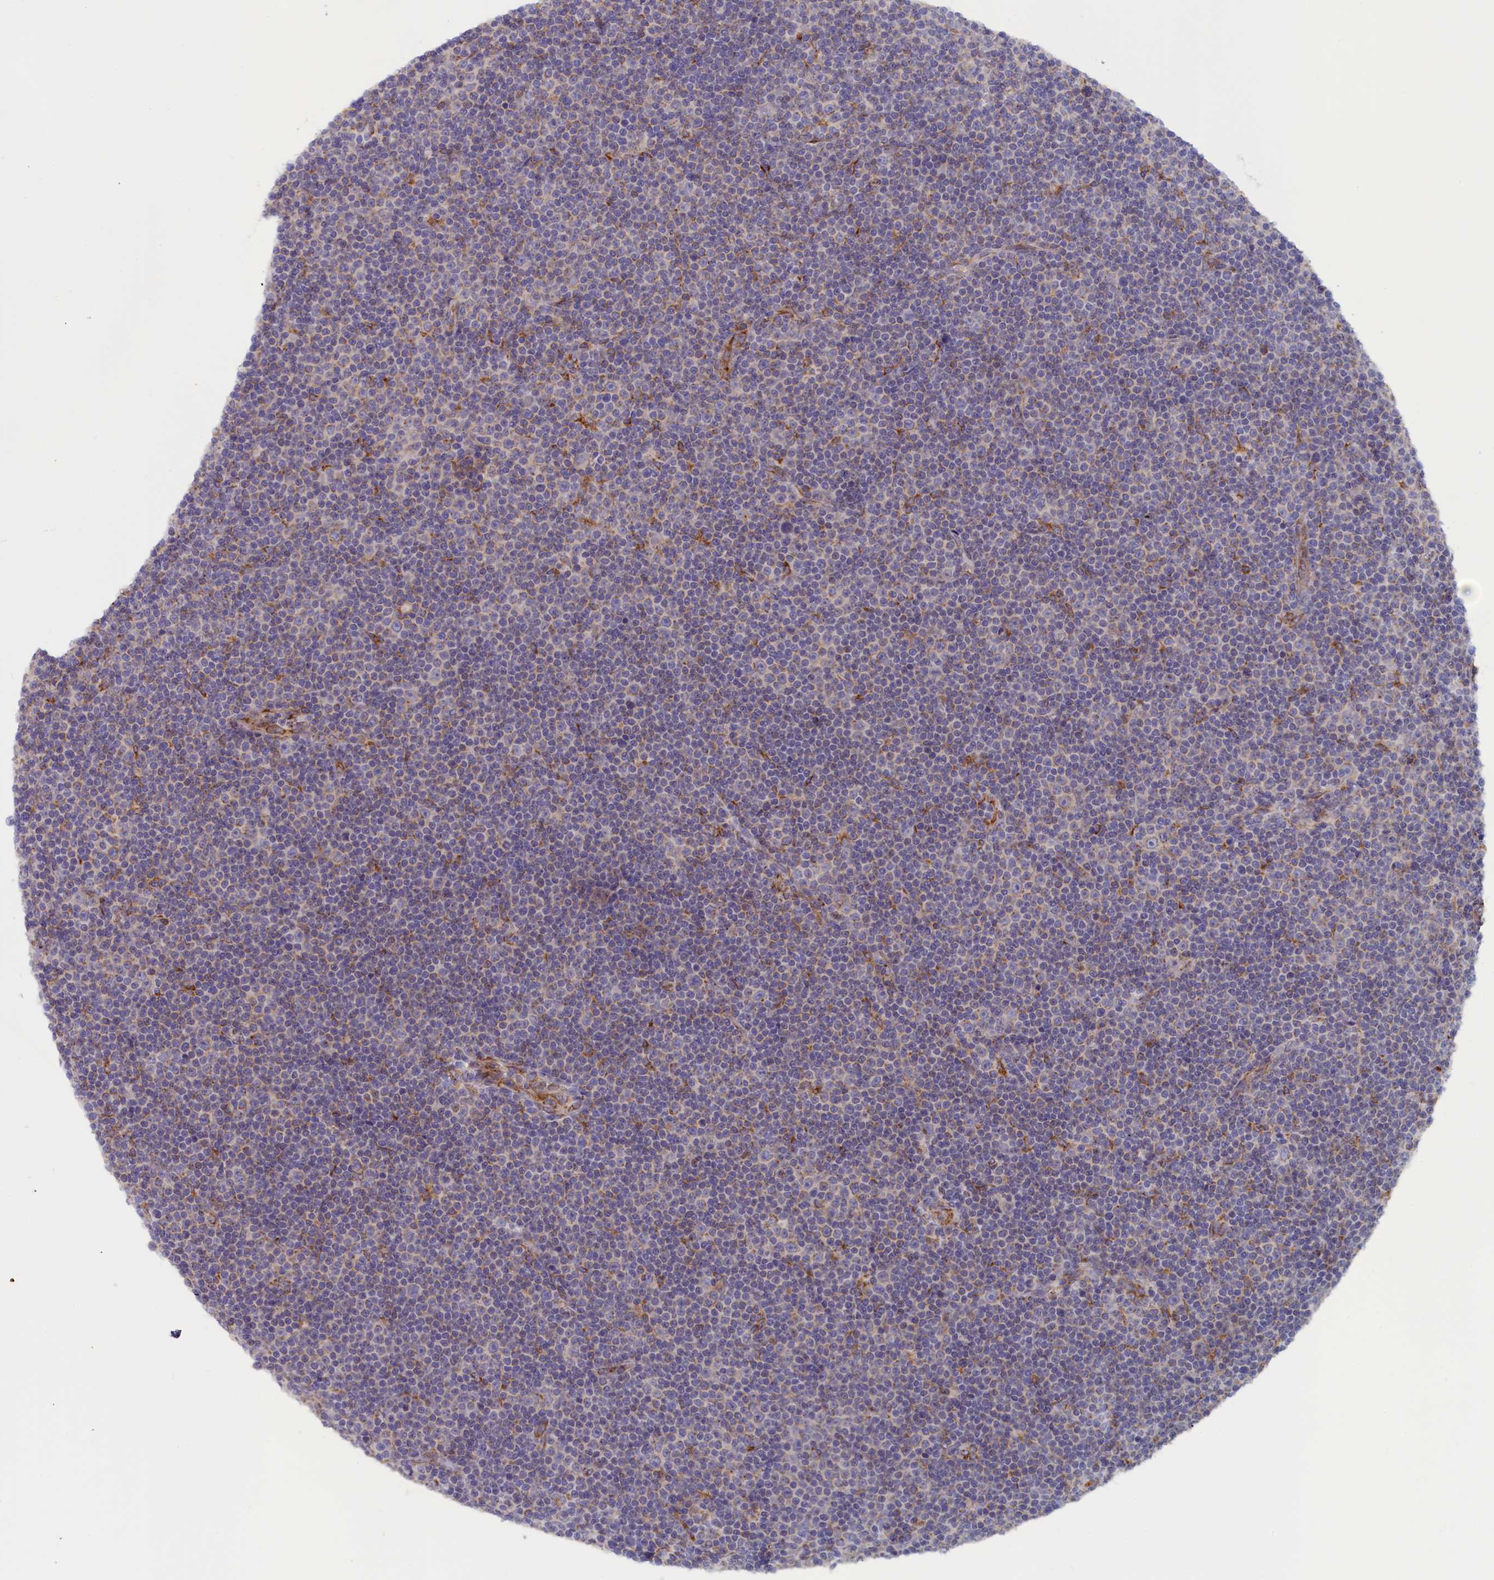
{"staining": {"intensity": "weak", "quantity": "<25%", "location": "cytoplasmic/membranous"}, "tissue": "lymphoma", "cell_type": "Tumor cells", "image_type": "cancer", "snomed": [{"axis": "morphology", "description": "Malignant lymphoma, non-Hodgkin's type, Low grade"}, {"axis": "topography", "description": "Lymph node"}], "caption": "The photomicrograph demonstrates no staining of tumor cells in lymphoma. The staining was performed using DAB (3,3'-diaminobenzidine) to visualize the protein expression in brown, while the nuclei were stained in blue with hematoxylin (Magnification: 20x).", "gene": "CCDC68", "patient": {"sex": "female", "age": 67}}